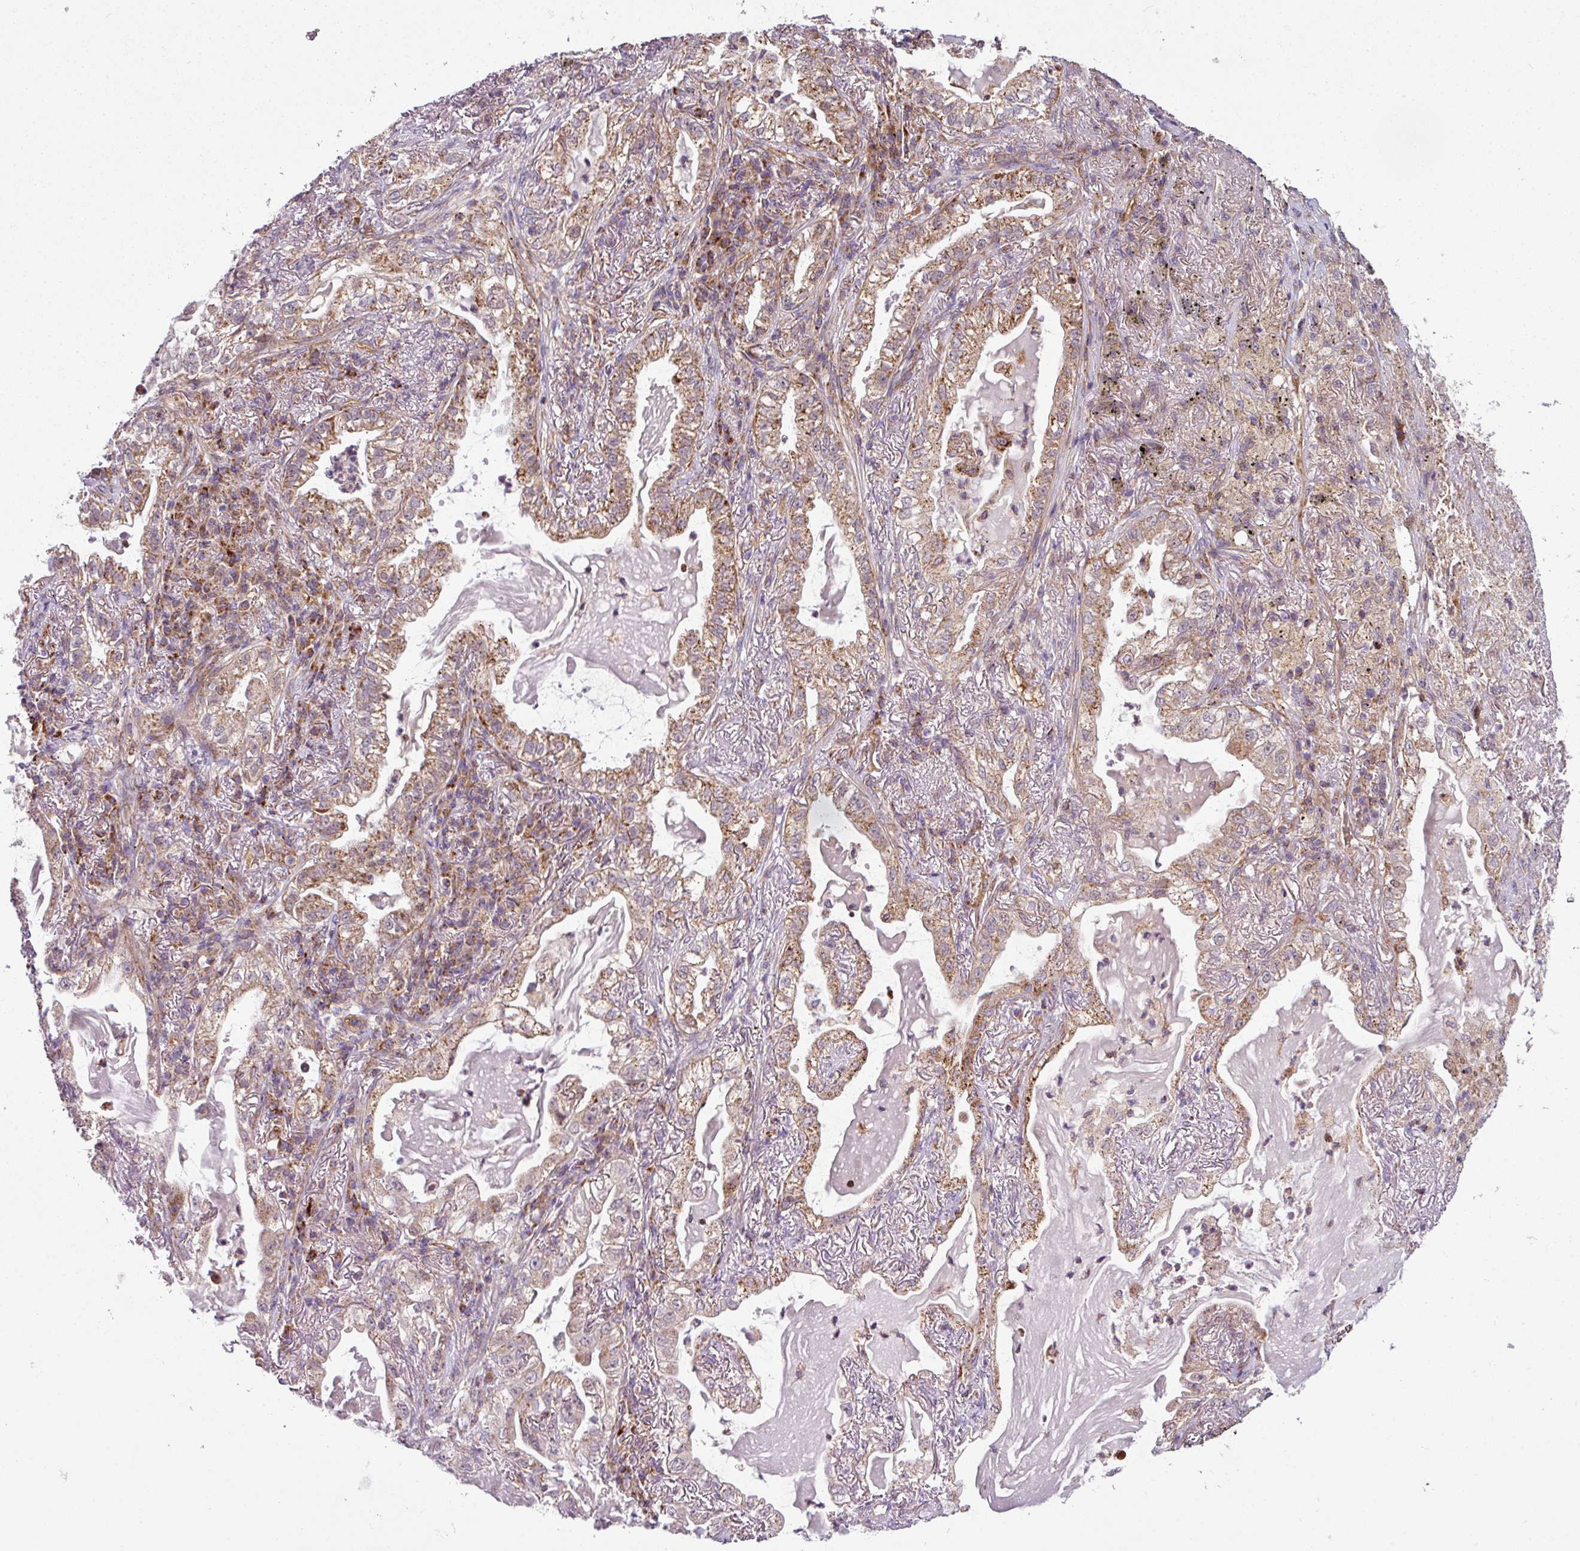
{"staining": {"intensity": "moderate", "quantity": ">75%", "location": "cytoplasmic/membranous"}, "tissue": "lung cancer", "cell_type": "Tumor cells", "image_type": "cancer", "snomed": [{"axis": "morphology", "description": "Adenocarcinoma, NOS"}, {"axis": "topography", "description": "Lung"}], "caption": "Human lung adenocarcinoma stained with a brown dye demonstrates moderate cytoplasmic/membranous positive staining in about >75% of tumor cells.", "gene": "PRELID3B", "patient": {"sex": "female", "age": 73}}